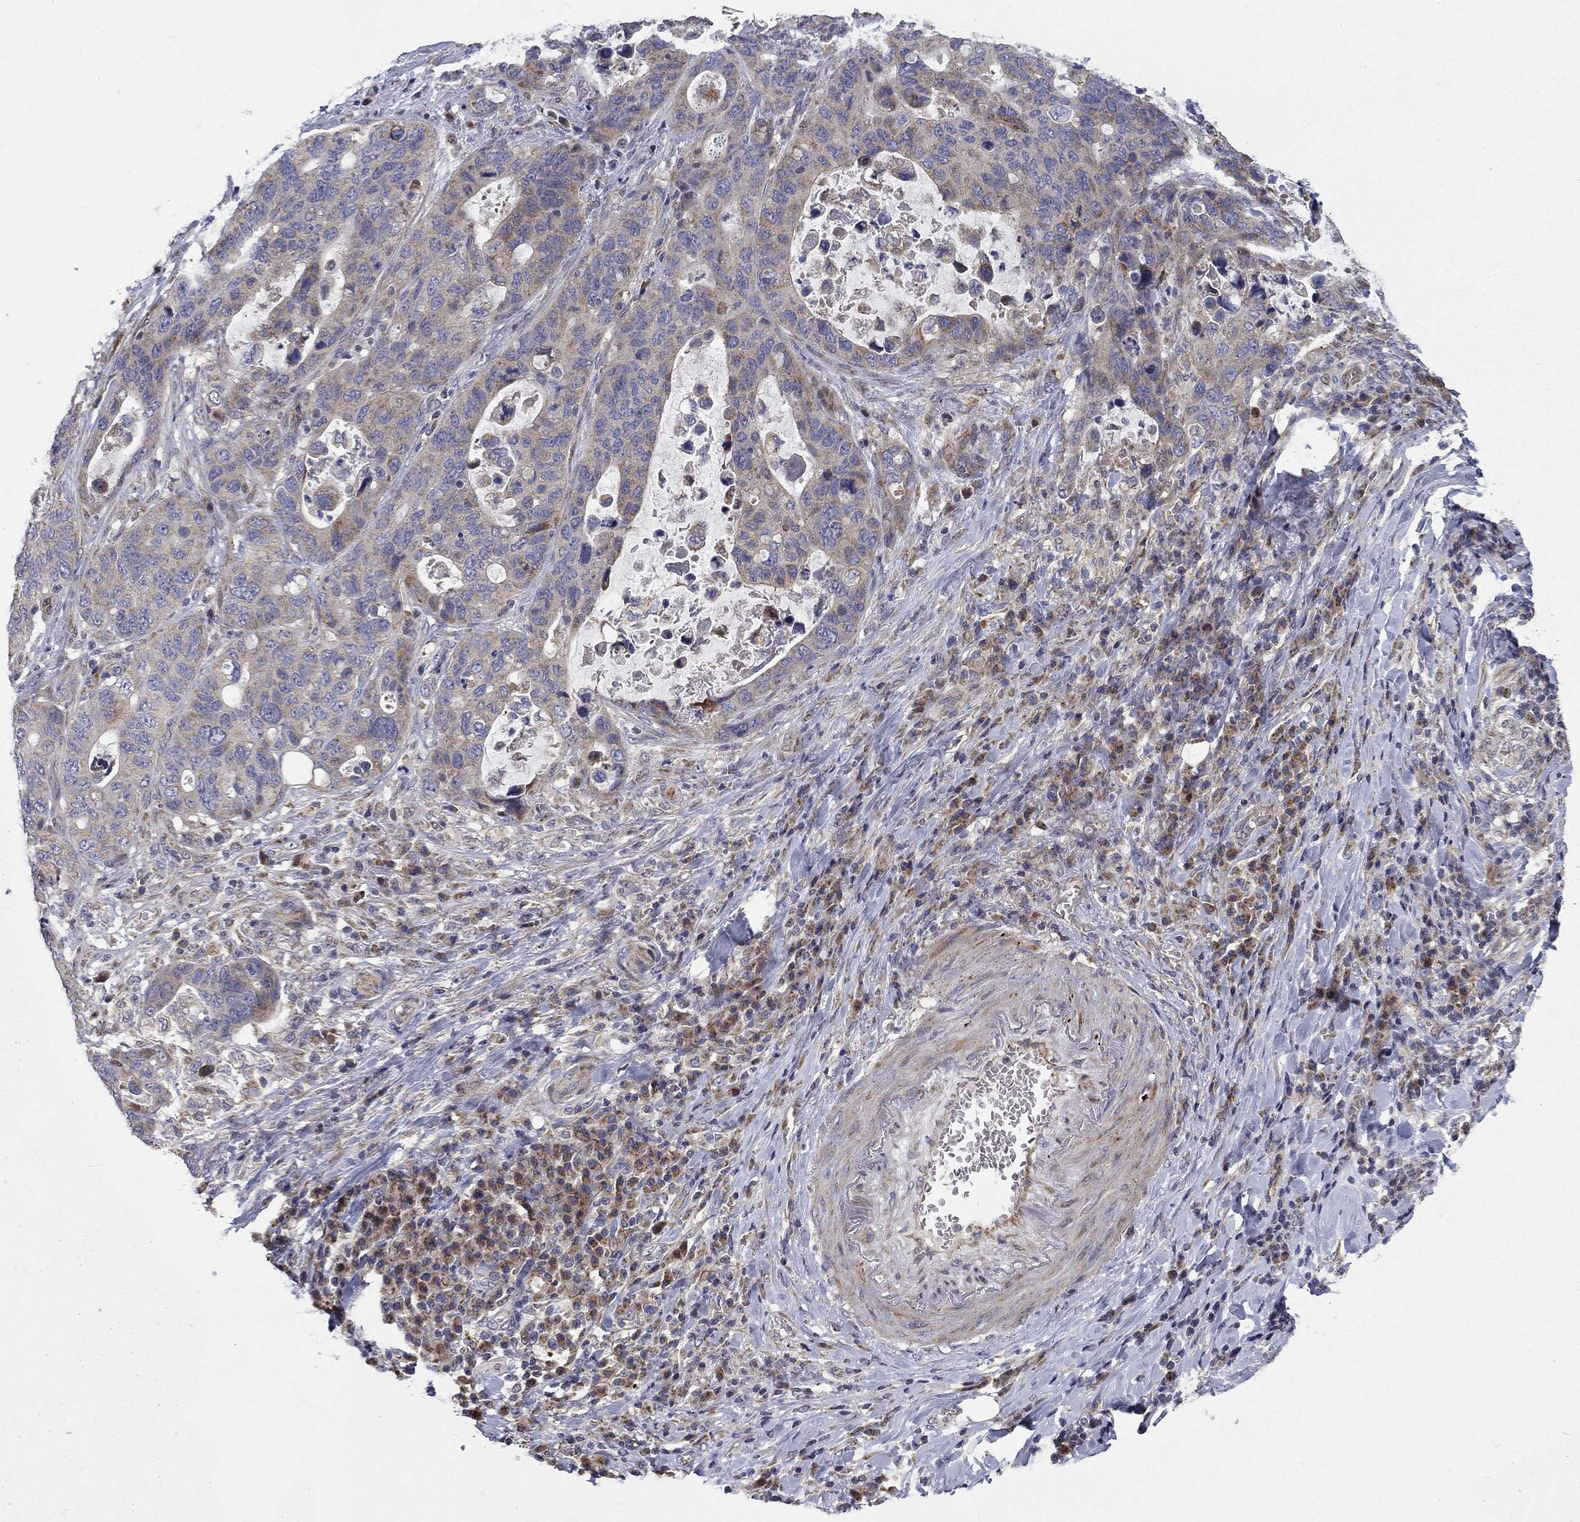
{"staining": {"intensity": "negative", "quantity": "none", "location": "none"}, "tissue": "stomach cancer", "cell_type": "Tumor cells", "image_type": "cancer", "snomed": [{"axis": "morphology", "description": "Adenocarcinoma, NOS"}, {"axis": "topography", "description": "Stomach"}], "caption": "Protein analysis of adenocarcinoma (stomach) demonstrates no significant positivity in tumor cells.", "gene": "MMAA", "patient": {"sex": "male", "age": 54}}